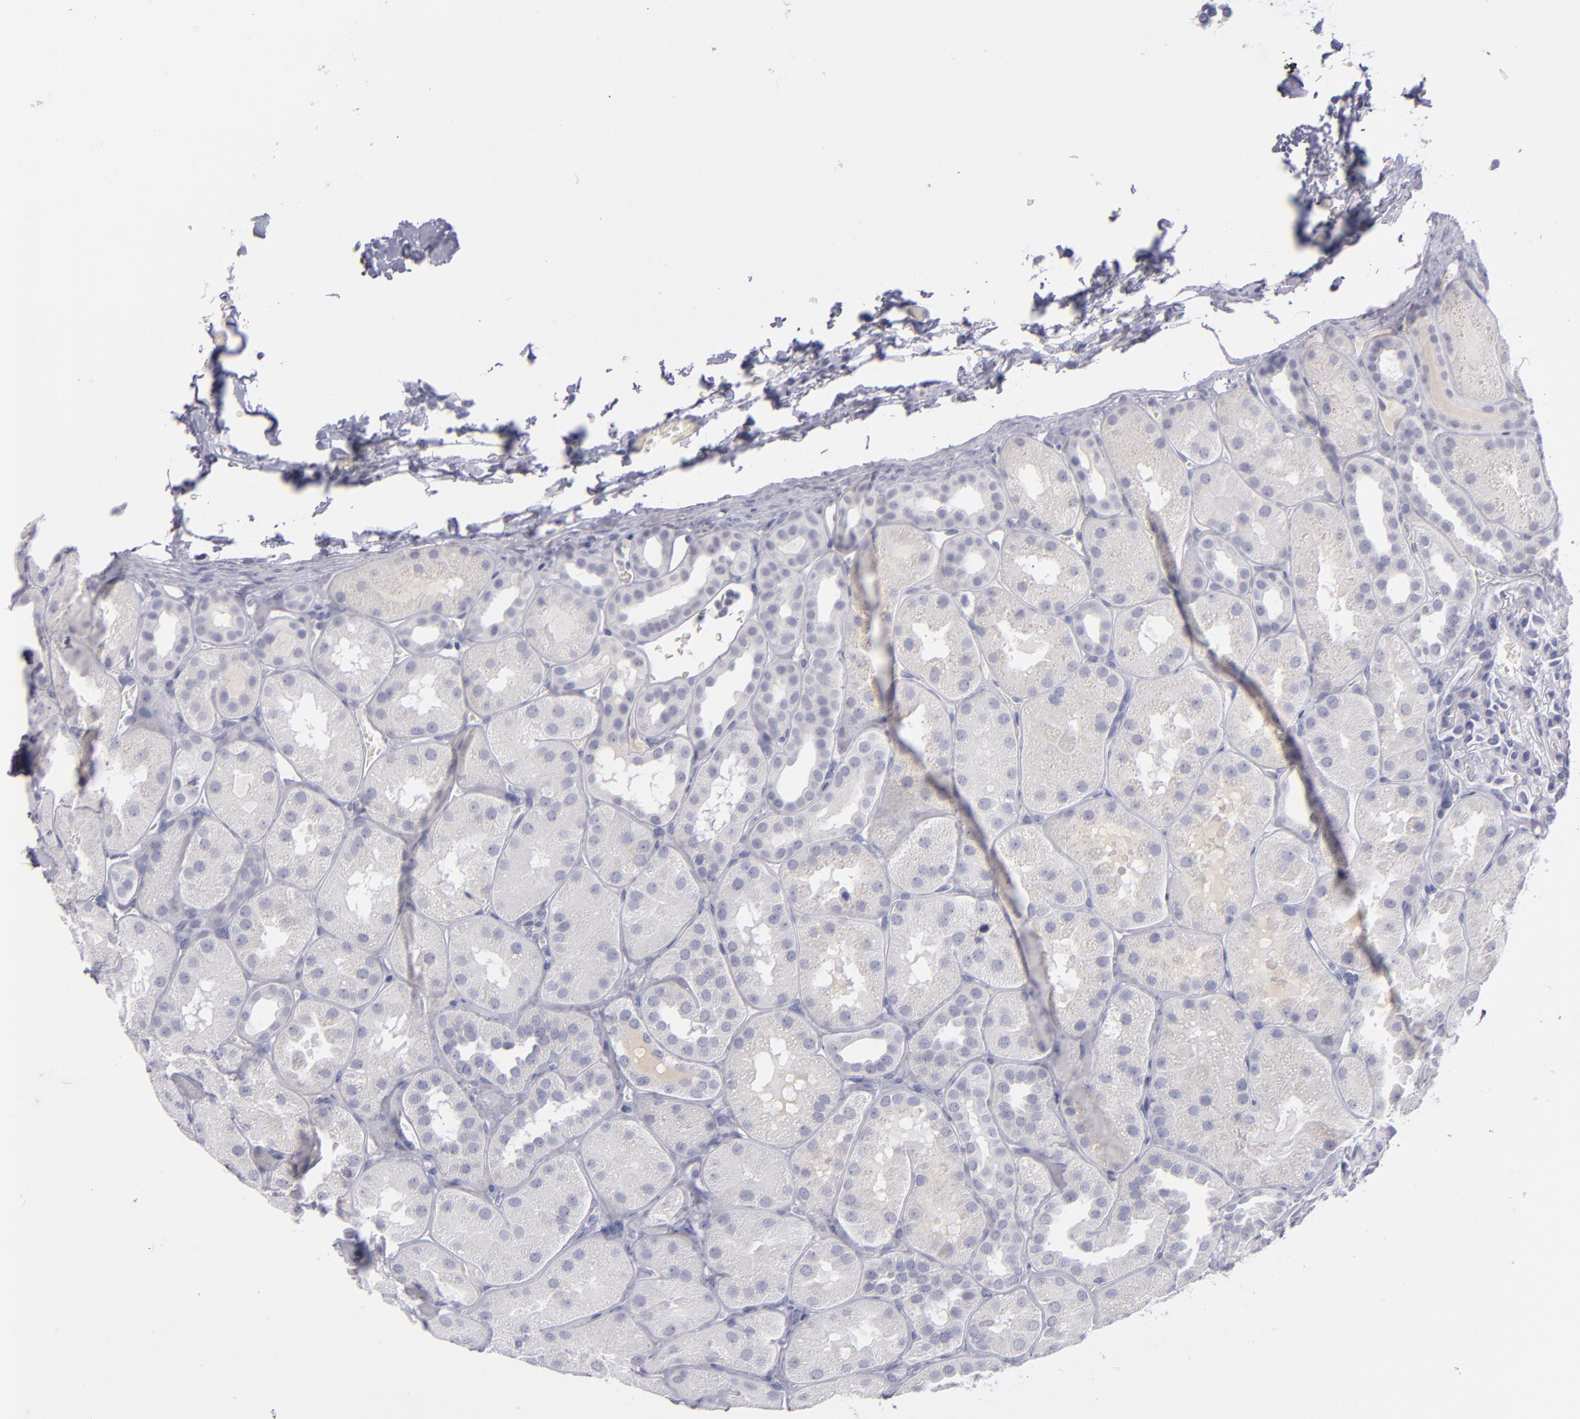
{"staining": {"intensity": "negative", "quantity": "none", "location": "none"}, "tissue": "kidney", "cell_type": "Cells in glomeruli", "image_type": "normal", "snomed": [{"axis": "morphology", "description": "Normal tissue, NOS"}, {"axis": "topography", "description": "Kidney"}], "caption": "High power microscopy micrograph of an immunohistochemistry (IHC) image of normal kidney, revealing no significant expression in cells in glomeruli. Nuclei are stained in blue.", "gene": "ITGB4", "patient": {"sex": "male", "age": 28}}